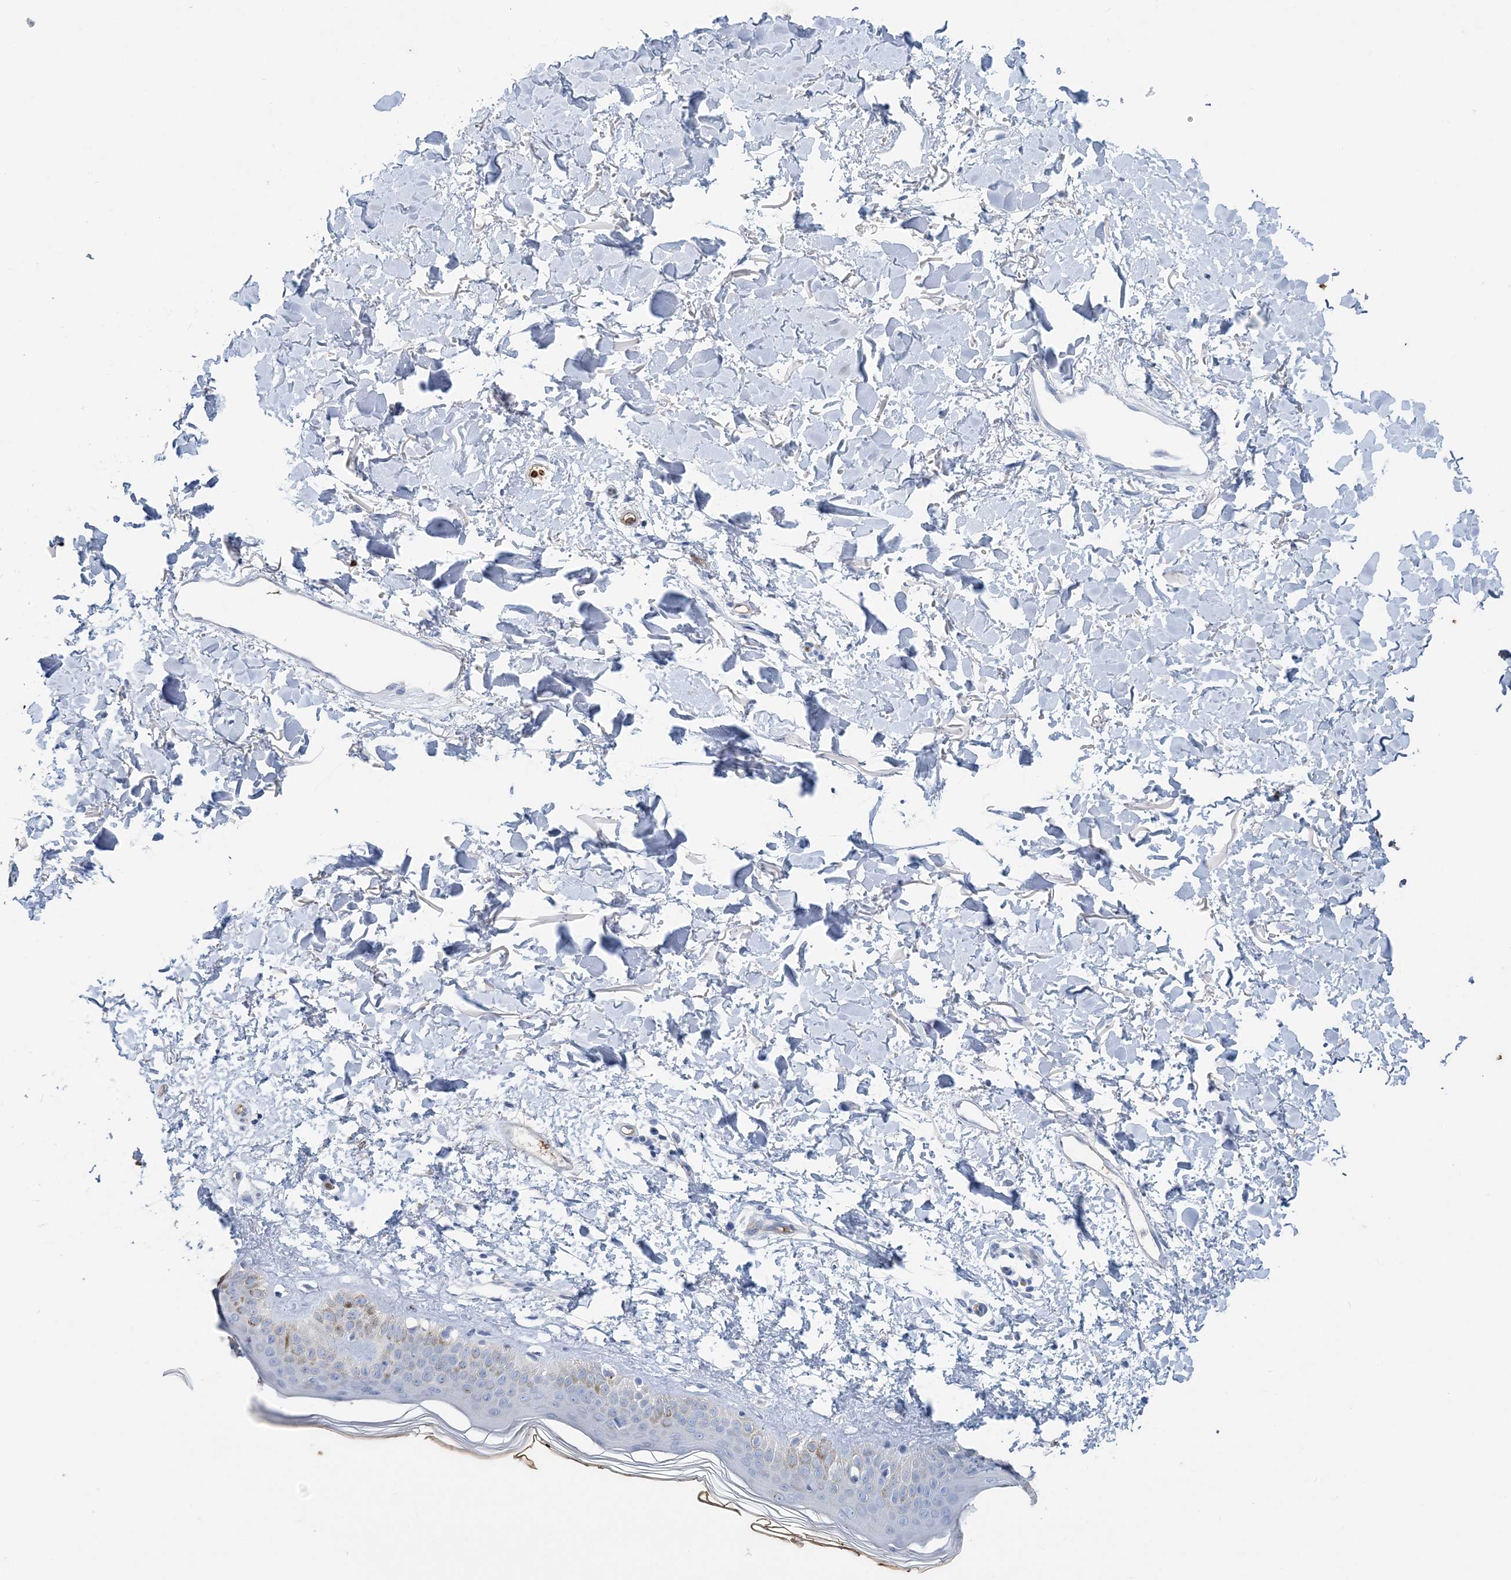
{"staining": {"intensity": "negative", "quantity": "none", "location": "none"}, "tissue": "skin", "cell_type": "Fibroblasts", "image_type": "normal", "snomed": [{"axis": "morphology", "description": "Normal tissue, NOS"}, {"axis": "topography", "description": "Skin"}], "caption": "The photomicrograph displays no staining of fibroblasts in unremarkable skin.", "gene": "HBD", "patient": {"sex": "female", "age": 58}}